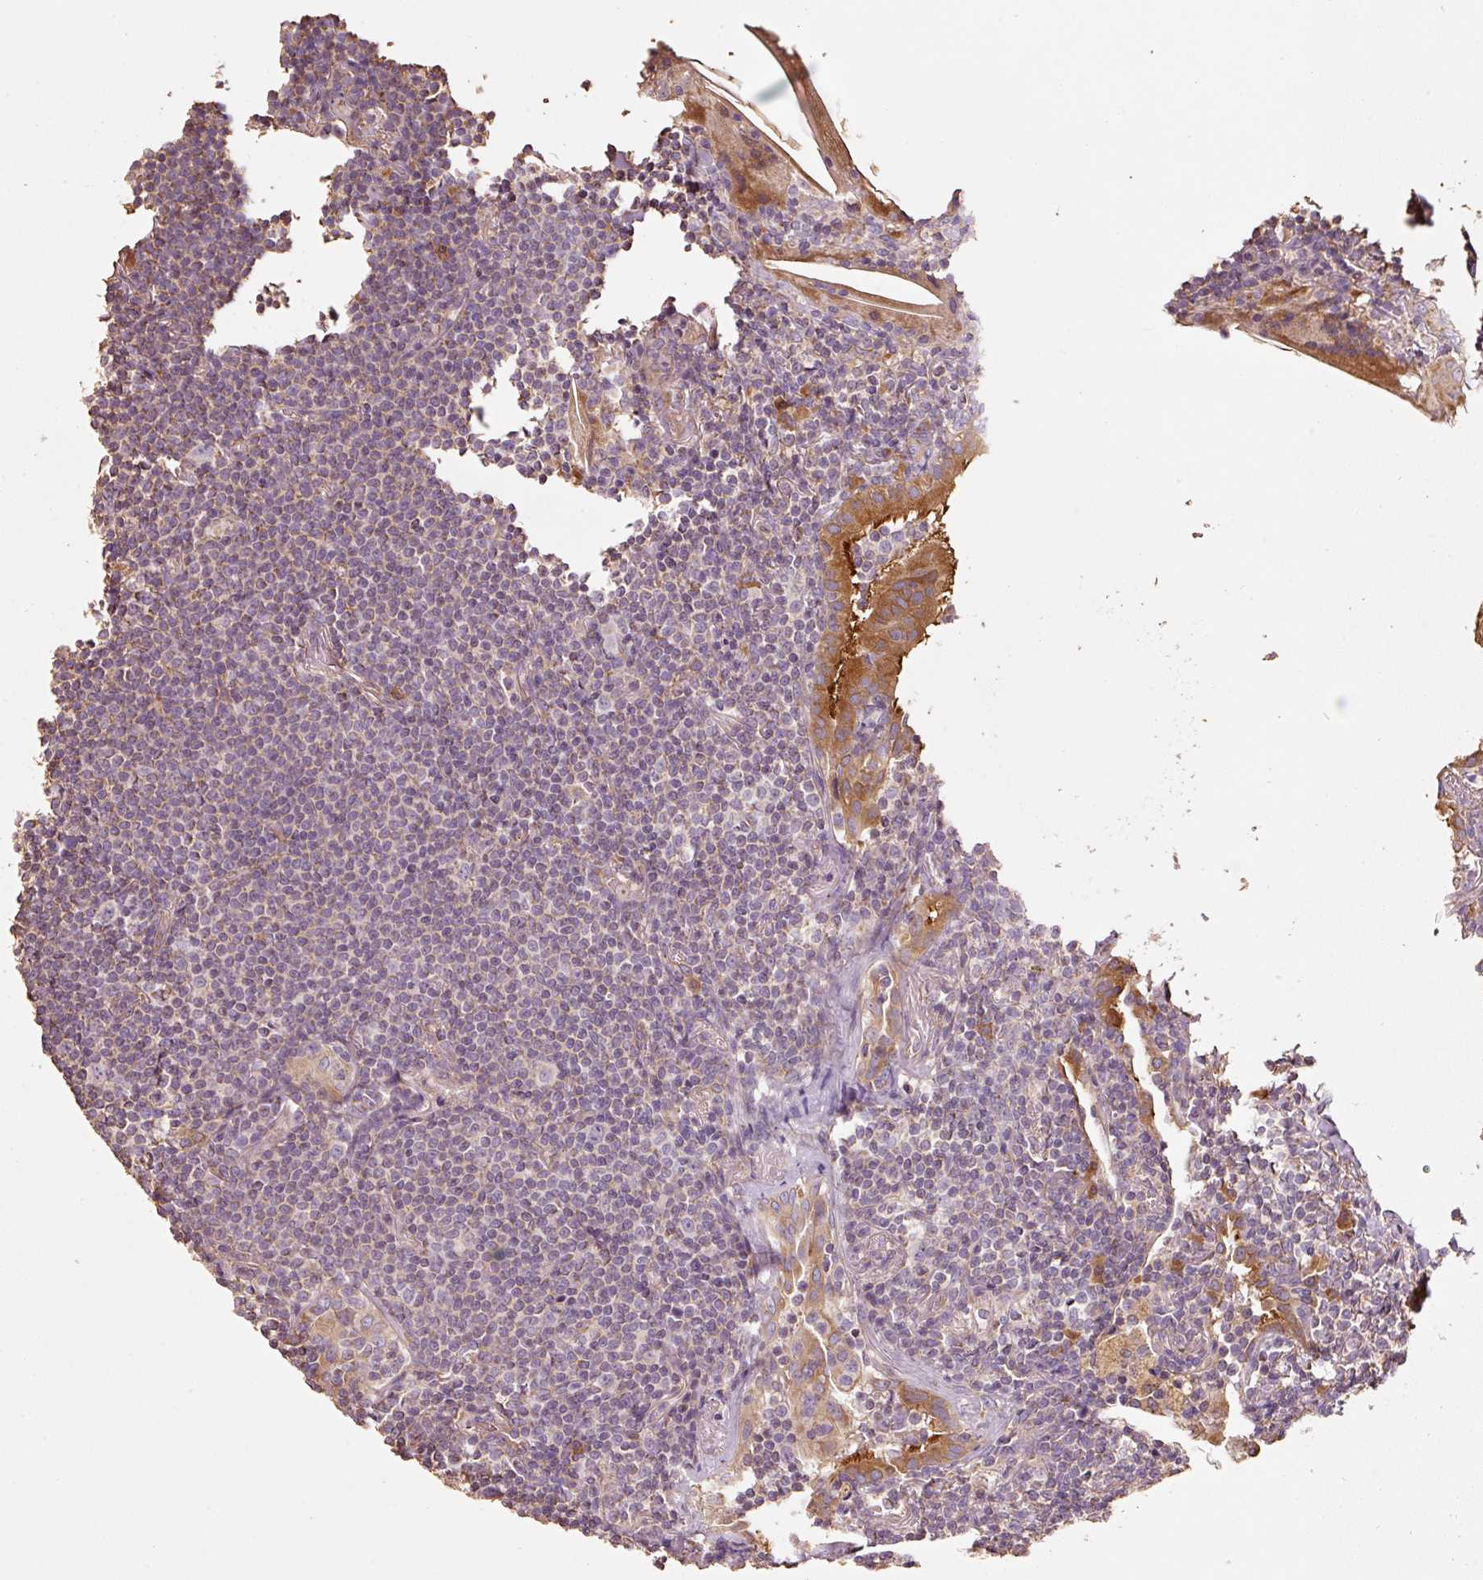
{"staining": {"intensity": "weak", "quantity": "25%-75%", "location": "cytoplasmic/membranous"}, "tissue": "lymphoma", "cell_type": "Tumor cells", "image_type": "cancer", "snomed": [{"axis": "morphology", "description": "Malignant lymphoma, non-Hodgkin's type, Low grade"}, {"axis": "topography", "description": "Lung"}], "caption": "Protein staining exhibits weak cytoplasmic/membranous positivity in about 25%-75% of tumor cells in malignant lymphoma, non-Hodgkin's type (low-grade).", "gene": "EFHC1", "patient": {"sex": "female", "age": 71}}